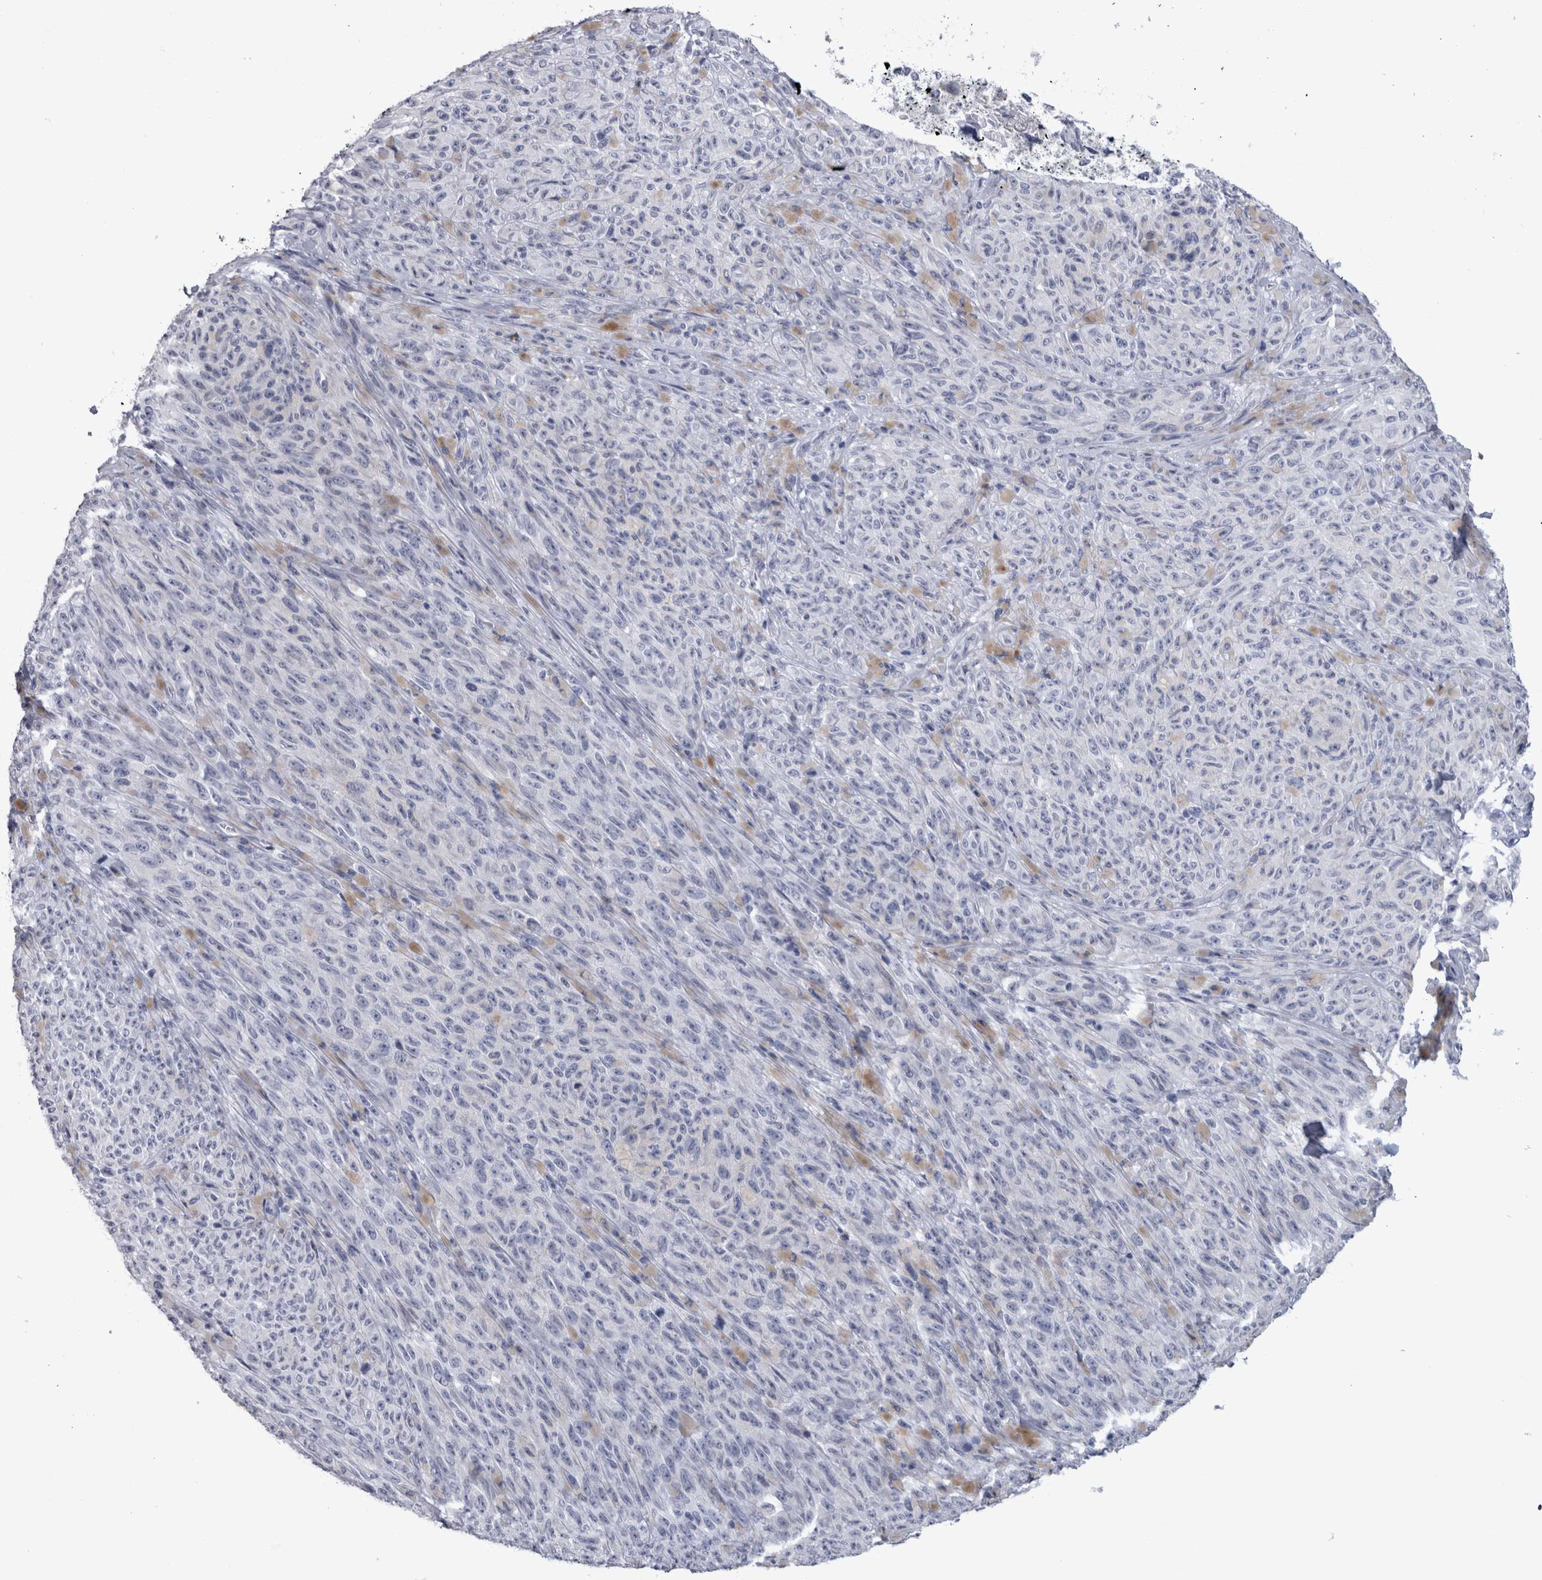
{"staining": {"intensity": "negative", "quantity": "none", "location": "none"}, "tissue": "melanoma", "cell_type": "Tumor cells", "image_type": "cancer", "snomed": [{"axis": "morphology", "description": "Malignant melanoma, NOS"}, {"axis": "topography", "description": "Skin"}], "caption": "DAB (3,3'-diaminobenzidine) immunohistochemical staining of malignant melanoma reveals no significant expression in tumor cells. (Immunohistochemistry (ihc), brightfield microscopy, high magnification).", "gene": "PAX5", "patient": {"sex": "female", "age": 82}}